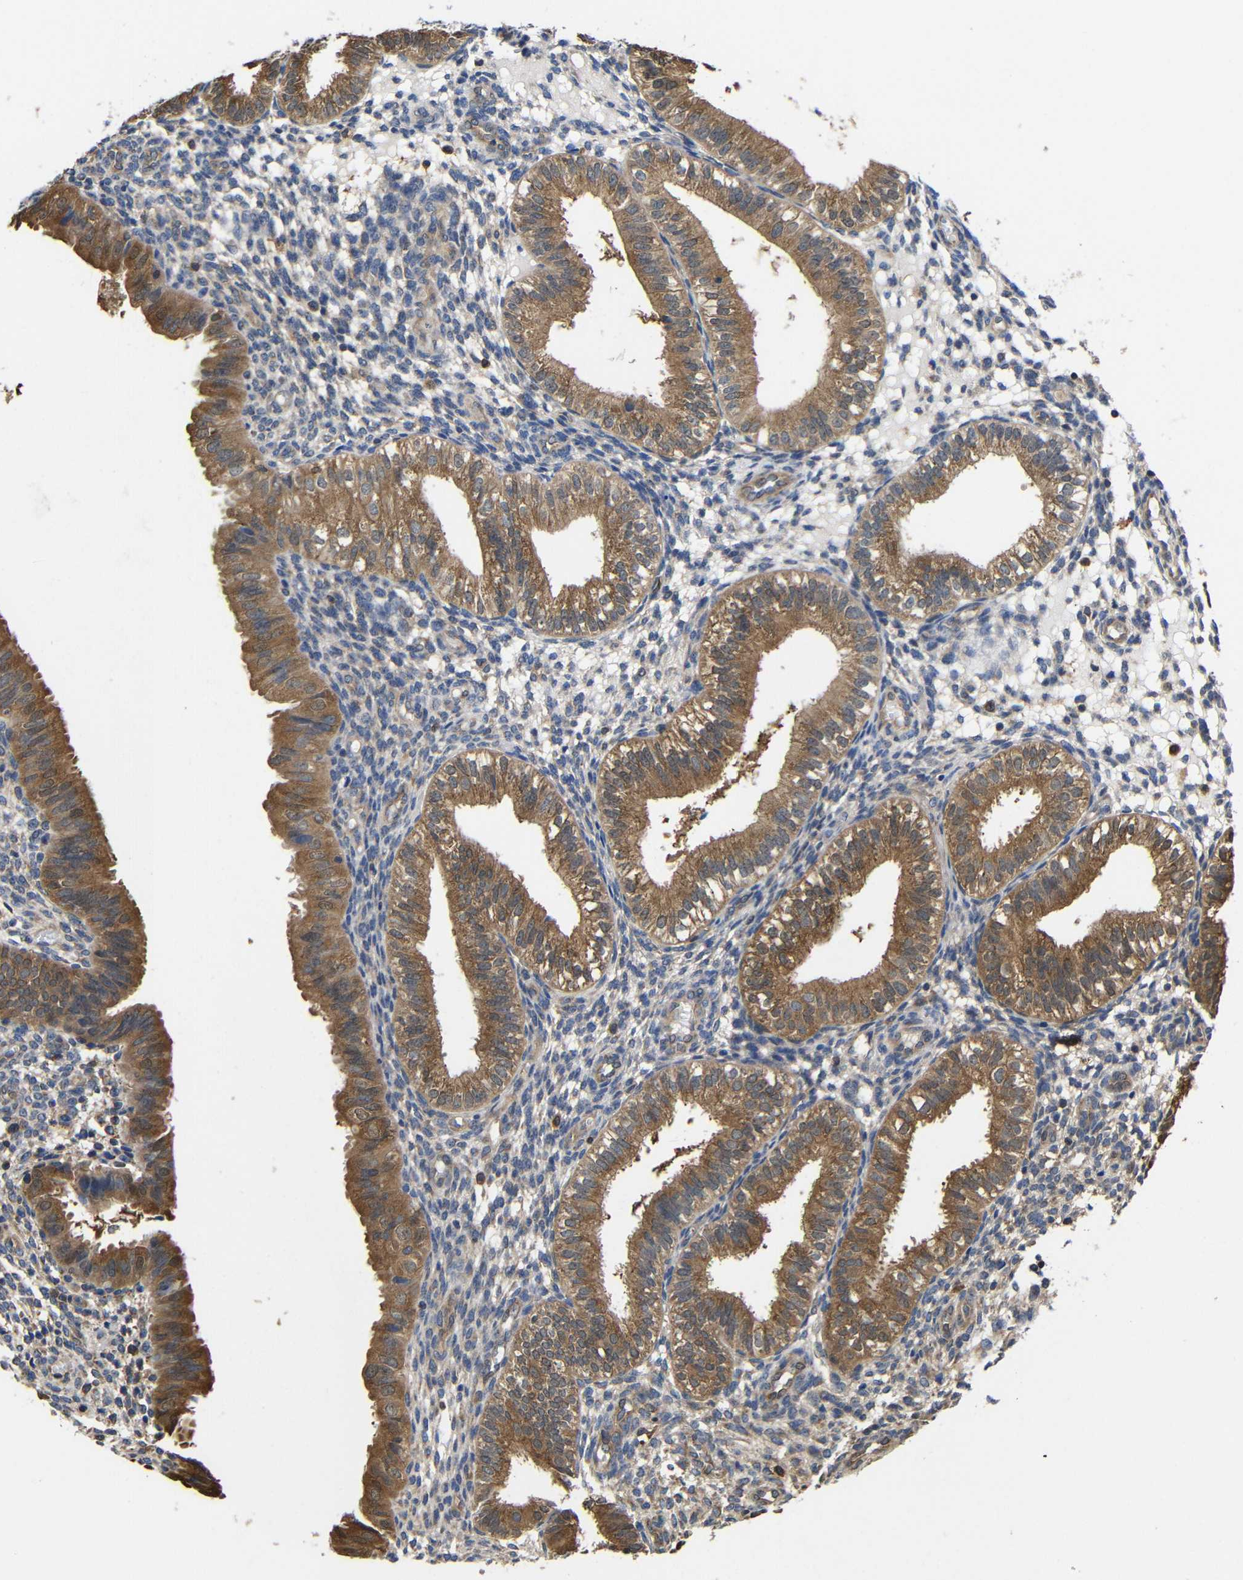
{"staining": {"intensity": "weak", "quantity": "25%-75%", "location": "cytoplasmic/membranous"}, "tissue": "endometrium", "cell_type": "Cells in endometrial stroma", "image_type": "normal", "snomed": [{"axis": "morphology", "description": "Normal tissue, NOS"}, {"axis": "topography", "description": "Endometrium"}], "caption": "Immunohistochemical staining of unremarkable human endometrium displays low levels of weak cytoplasmic/membranous expression in about 25%-75% of cells in endometrial stroma.", "gene": "LRRCC1", "patient": {"sex": "female", "age": 39}}